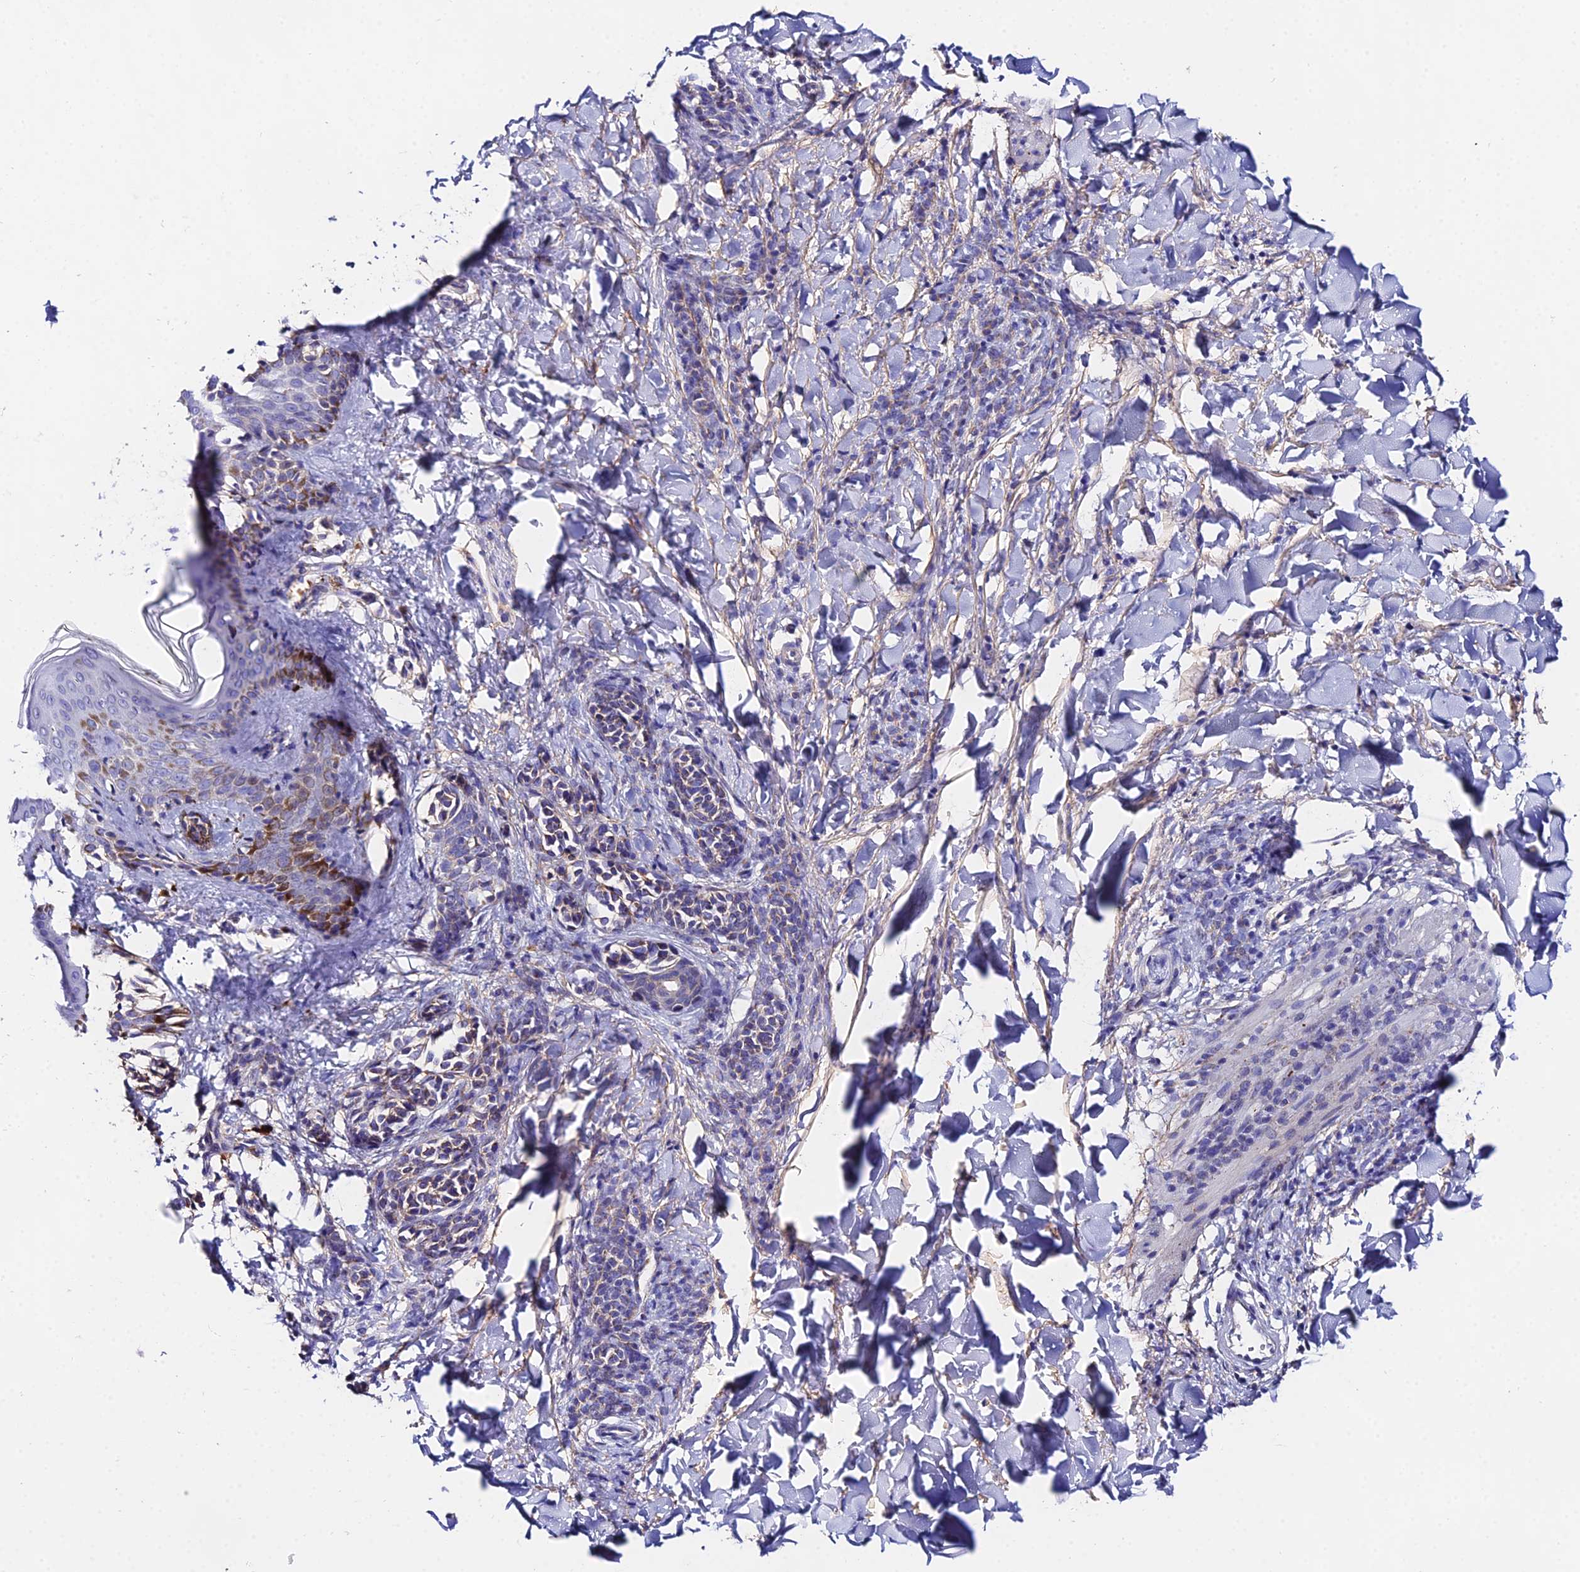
{"staining": {"intensity": "weak", "quantity": "<25%", "location": "cytoplasmic/membranous"}, "tissue": "skin", "cell_type": "Fibroblasts", "image_type": "normal", "snomed": [{"axis": "morphology", "description": "Normal tissue, NOS"}, {"axis": "topography", "description": "Skin"}], "caption": "Fibroblasts show no significant expression in unremarkable skin. (DAB (3,3'-diaminobenzidine) IHC, high magnification).", "gene": "PPP2R2A", "patient": {"sex": "male", "age": 16}}